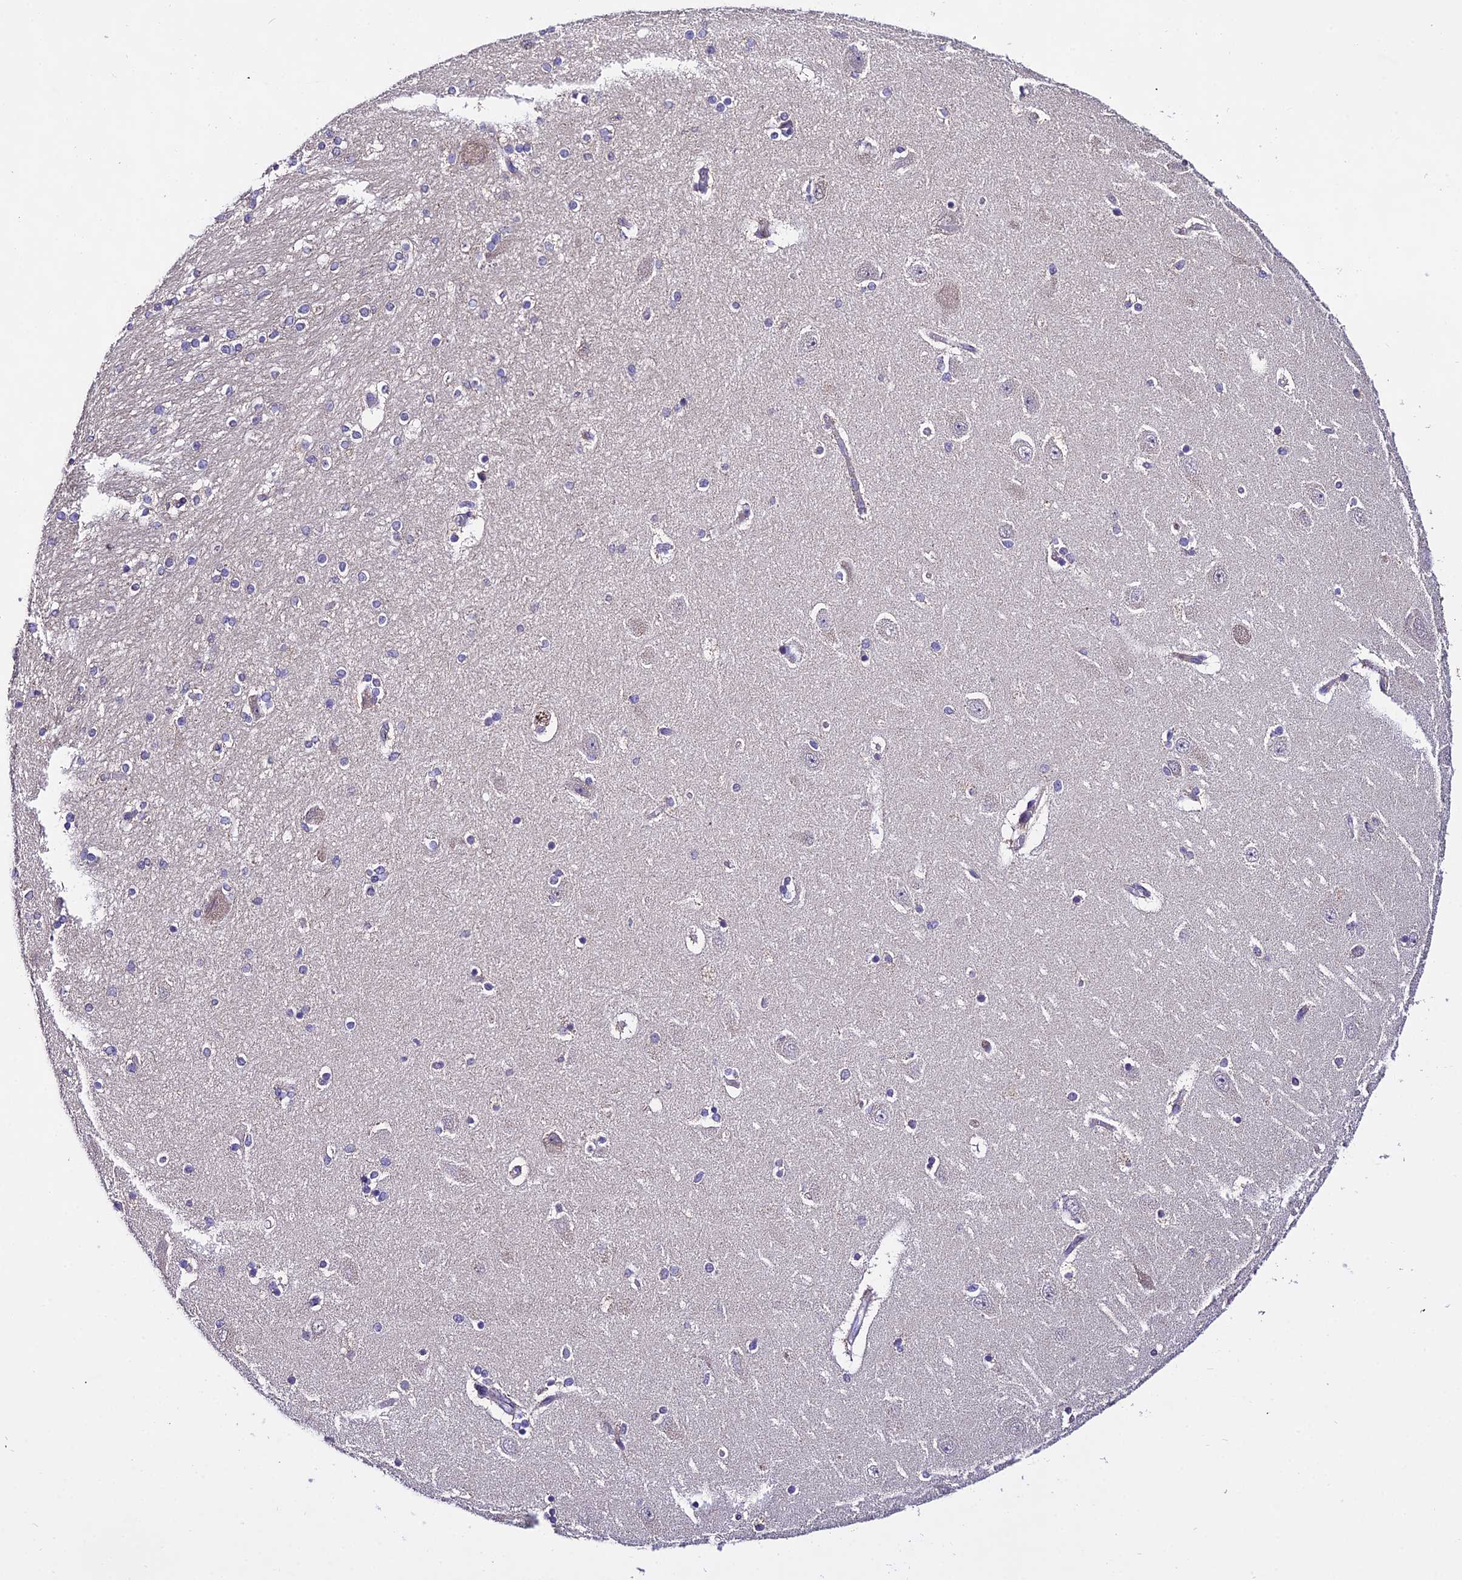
{"staining": {"intensity": "negative", "quantity": "none", "location": "none"}, "tissue": "hippocampus", "cell_type": "Glial cells", "image_type": "normal", "snomed": [{"axis": "morphology", "description": "Normal tissue, NOS"}, {"axis": "topography", "description": "Hippocampus"}], "caption": "Protein analysis of benign hippocampus shows no significant positivity in glial cells.", "gene": "WDR5B", "patient": {"sex": "female", "age": 54}}